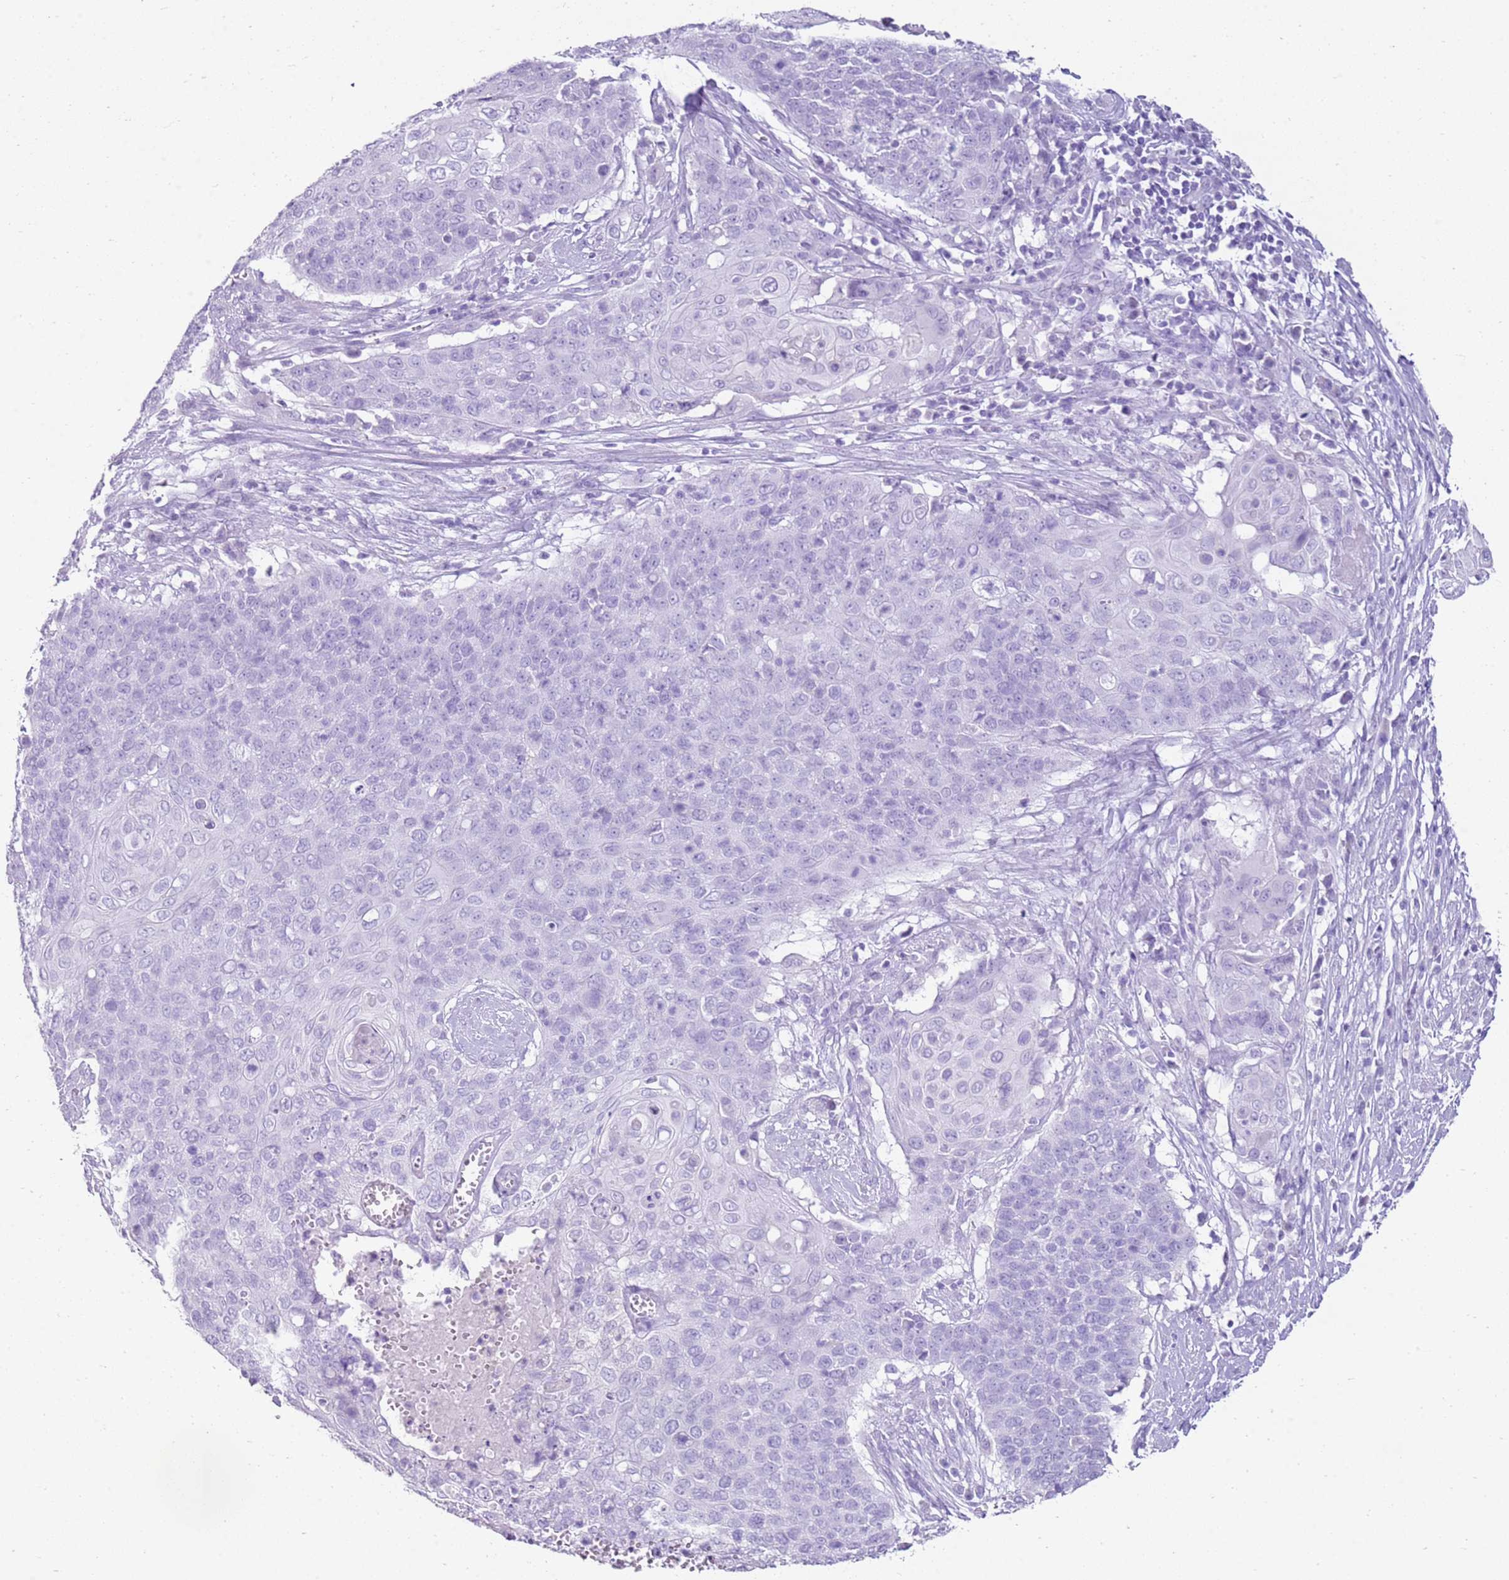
{"staining": {"intensity": "negative", "quantity": "none", "location": "none"}, "tissue": "cervical cancer", "cell_type": "Tumor cells", "image_type": "cancer", "snomed": [{"axis": "morphology", "description": "Squamous cell carcinoma, NOS"}, {"axis": "topography", "description": "Cervix"}], "caption": "Cervical squamous cell carcinoma stained for a protein using IHC demonstrates no expression tumor cells.", "gene": "CA8", "patient": {"sex": "female", "age": 39}}